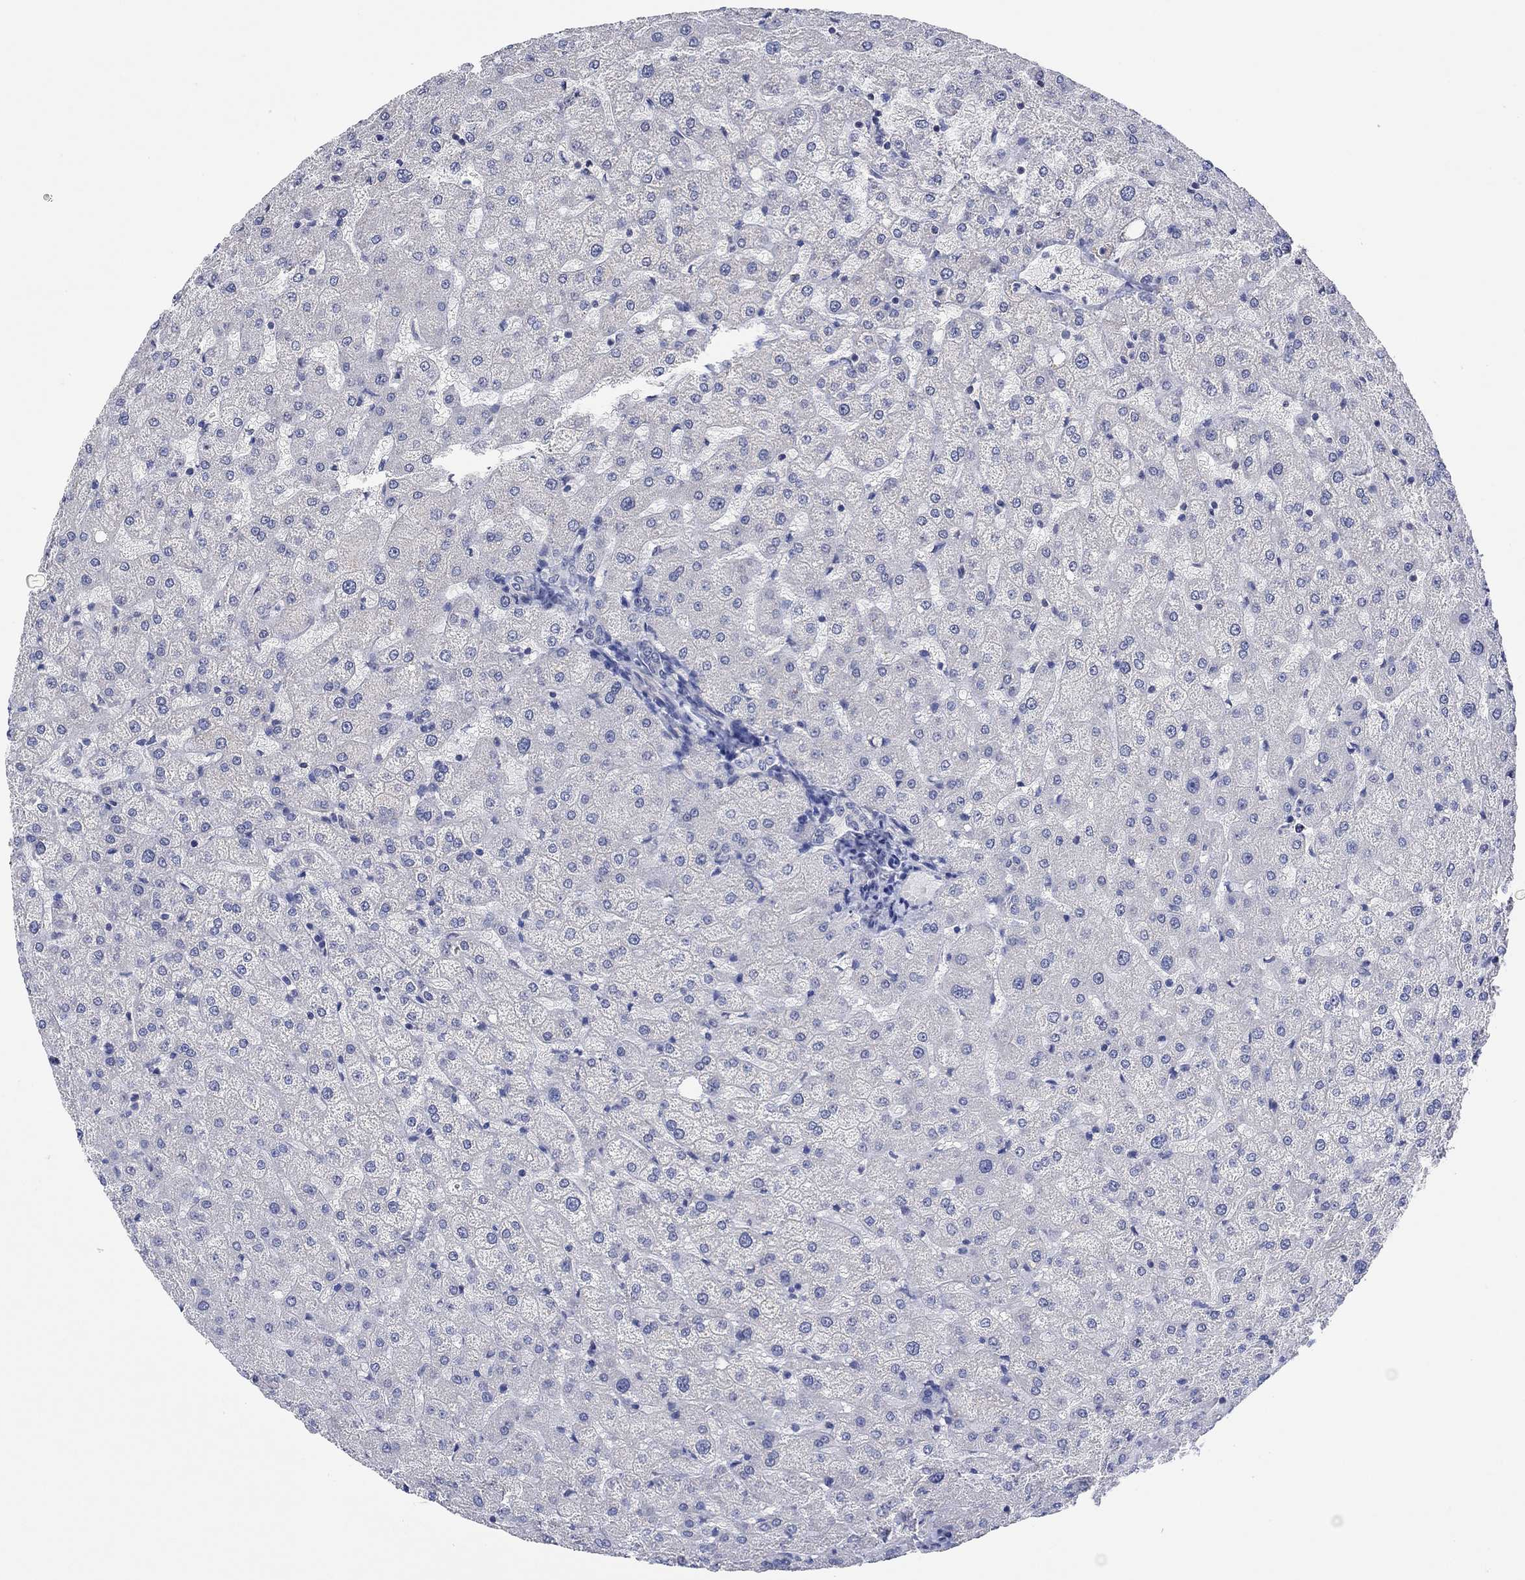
{"staining": {"intensity": "negative", "quantity": "none", "location": "none"}, "tissue": "liver", "cell_type": "Cholangiocytes", "image_type": "normal", "snomed": [{"axis": "morphology", "description": "Normal tissue, NOS"}, {"axis": "topography", "description": "Liver"}], "caption": "The immunohistochemistry (IHC) image has no significant staining in cholangiocytes of liver. Brightfield microscopy of immunohistochemistry (IHC) stained with DAB (brown) and hematoxylin (blue), captured at high magnification.", "gene": "AGRP", "patient": {"sex": "female", "age": 50}}